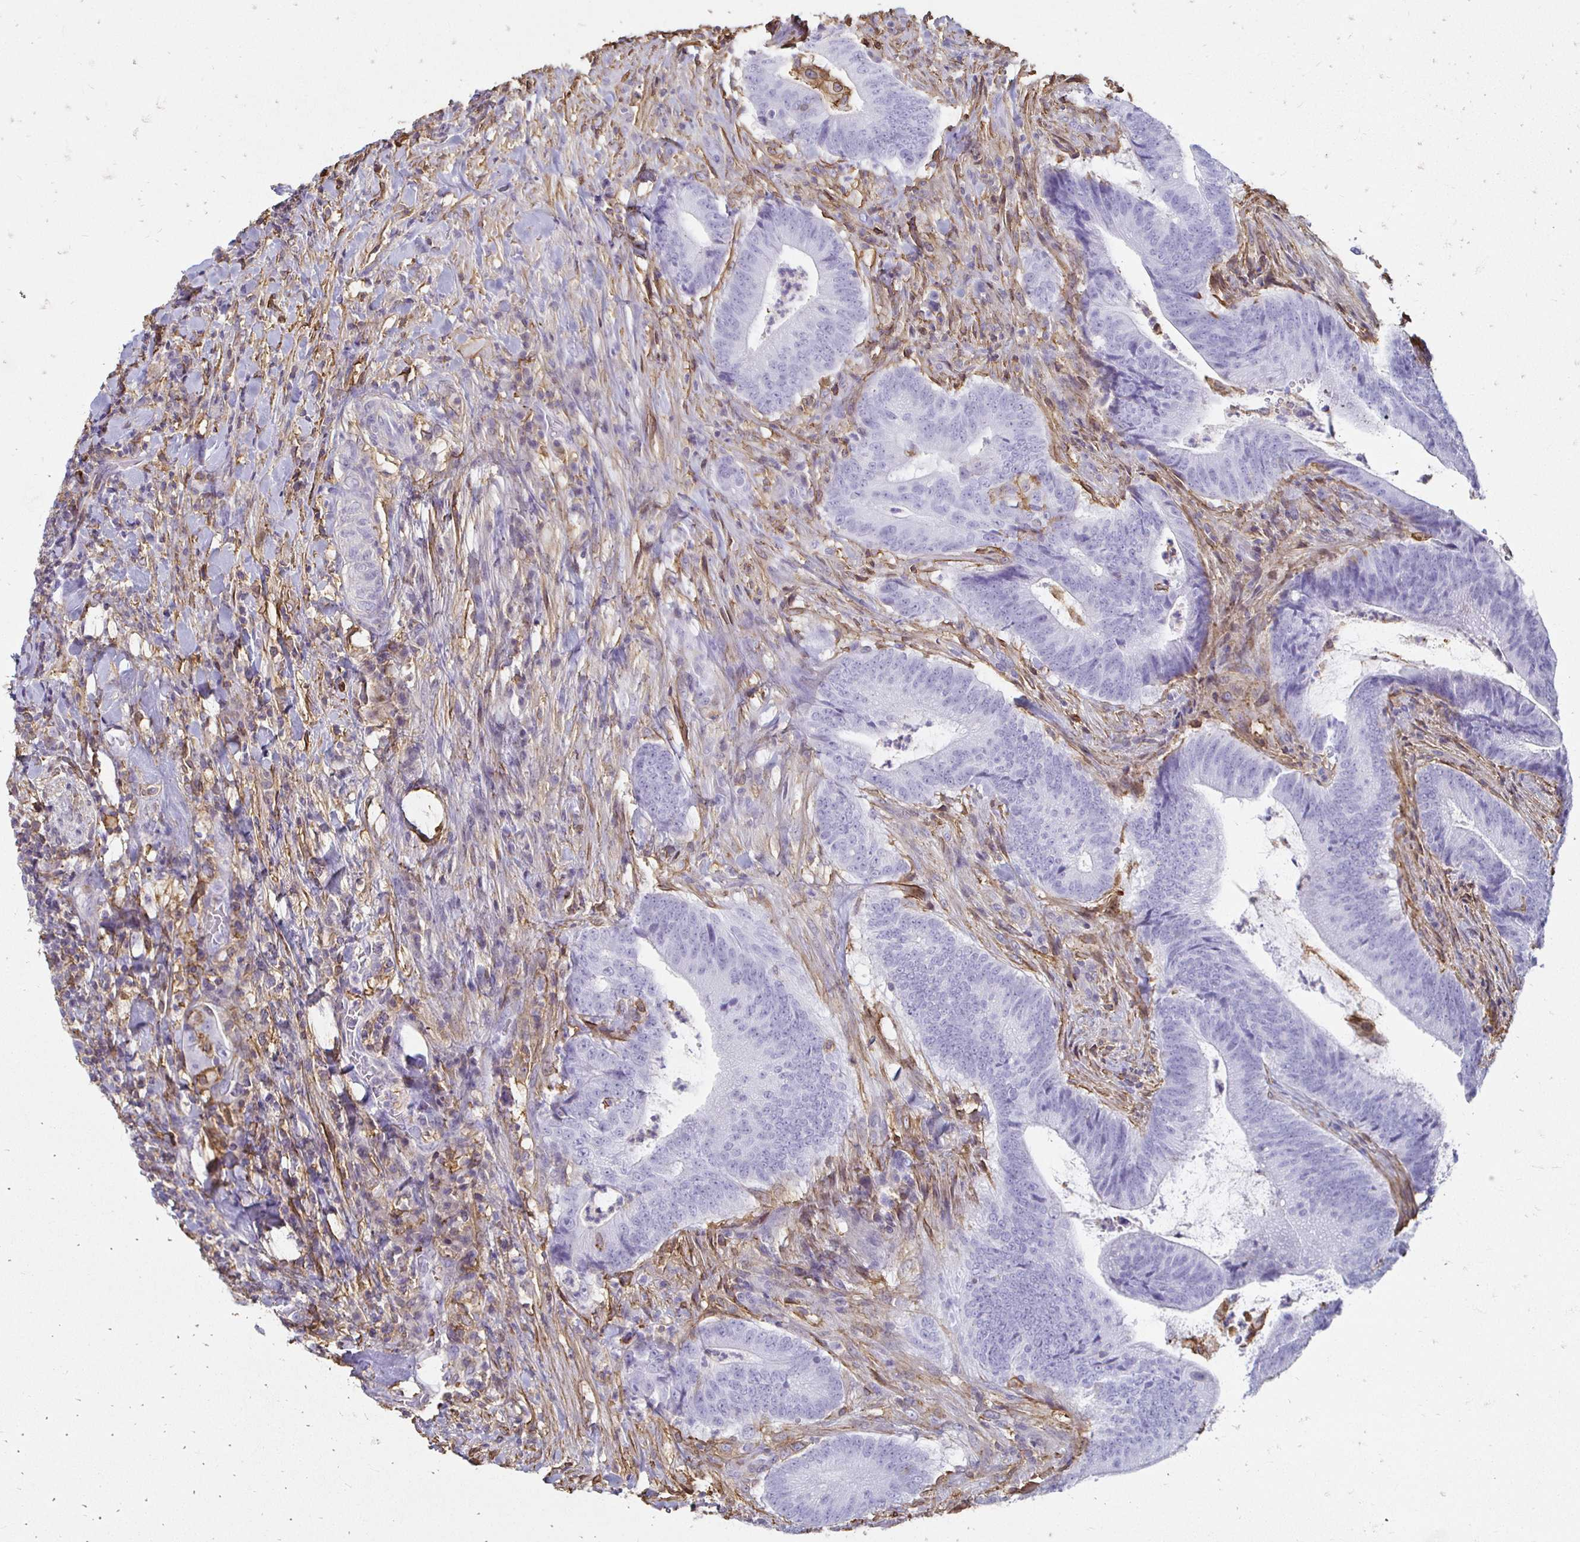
{"staining": {"intensity": "negative", "quantity": "none", "location": "none"}, "tissue": "colorectal cancer", "cell_type": "Tumor cells", "image_type": "cancer", "snomed": [{"axis": "morphology", "description": "Adenocarcinoma, NOS"}, {"axis": "topography", "description": "Colon"}], "caption": "A high-resolution micrograph shows immunohistochemistry staining of colorectal adenocarcinoma, which displays no significant positivity in tumor cells. (Brightfield microscopy of DAB (3,3'-diaminobenzidine) IHC at high magnification).", "gene": "TAS1R3", "patient": {"sex": "female", "age": 43}}